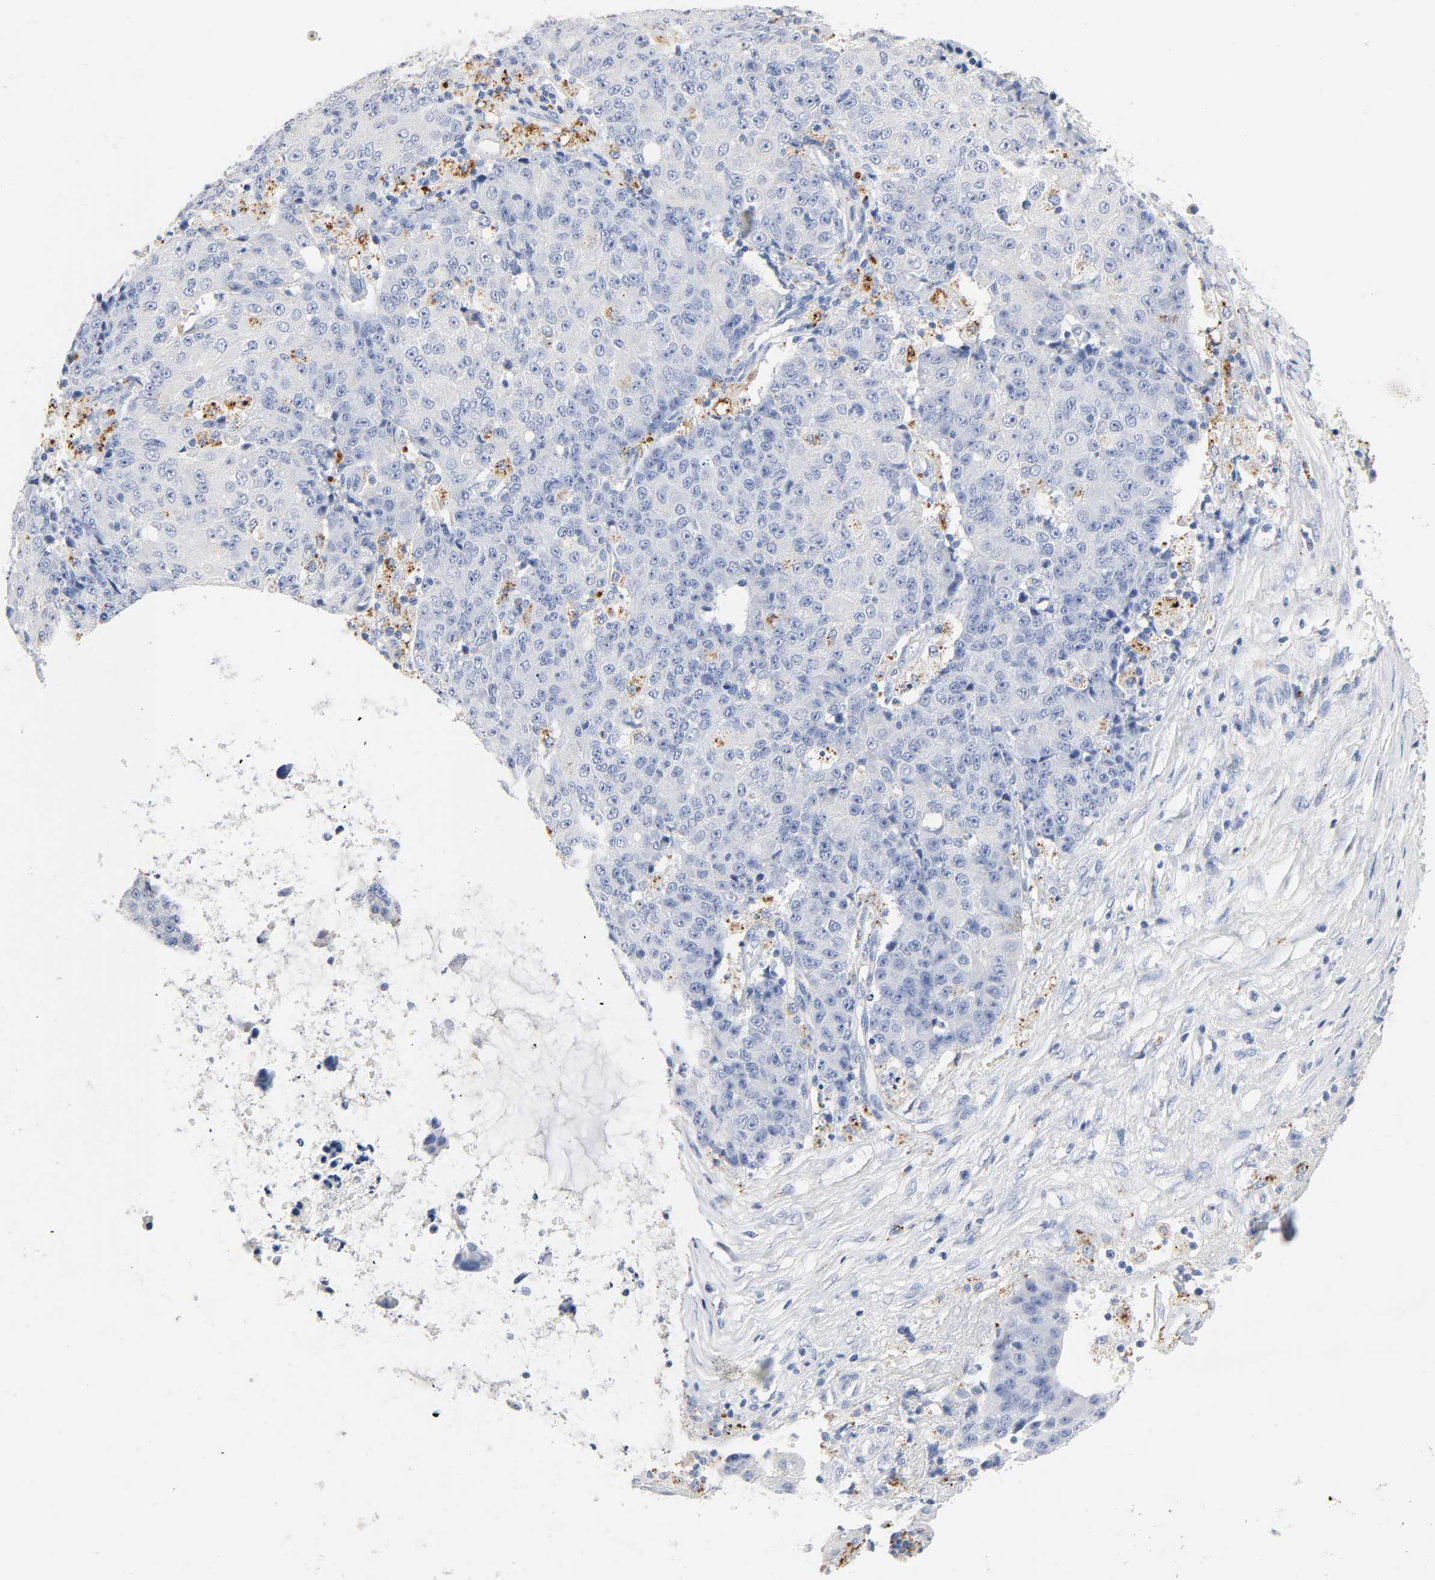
{"staining": {"intensity": "negative", "quantity": "none", "location": "none"}, "tissue": "ovarian cancer", "cell_type": "Tumor cells", "image_type": "cancer", "snomed": [{"axis": "morphology", "description": "Carcinoma, endometroid"}, {"axis": "topography", "description": "Ovary"}], "caption": "Immunohistochemical staining of ovarian cancer shows no significant staining in tumor cells.", "gene": "PLP1", "patient": {"sex": "female", "age": 42}}